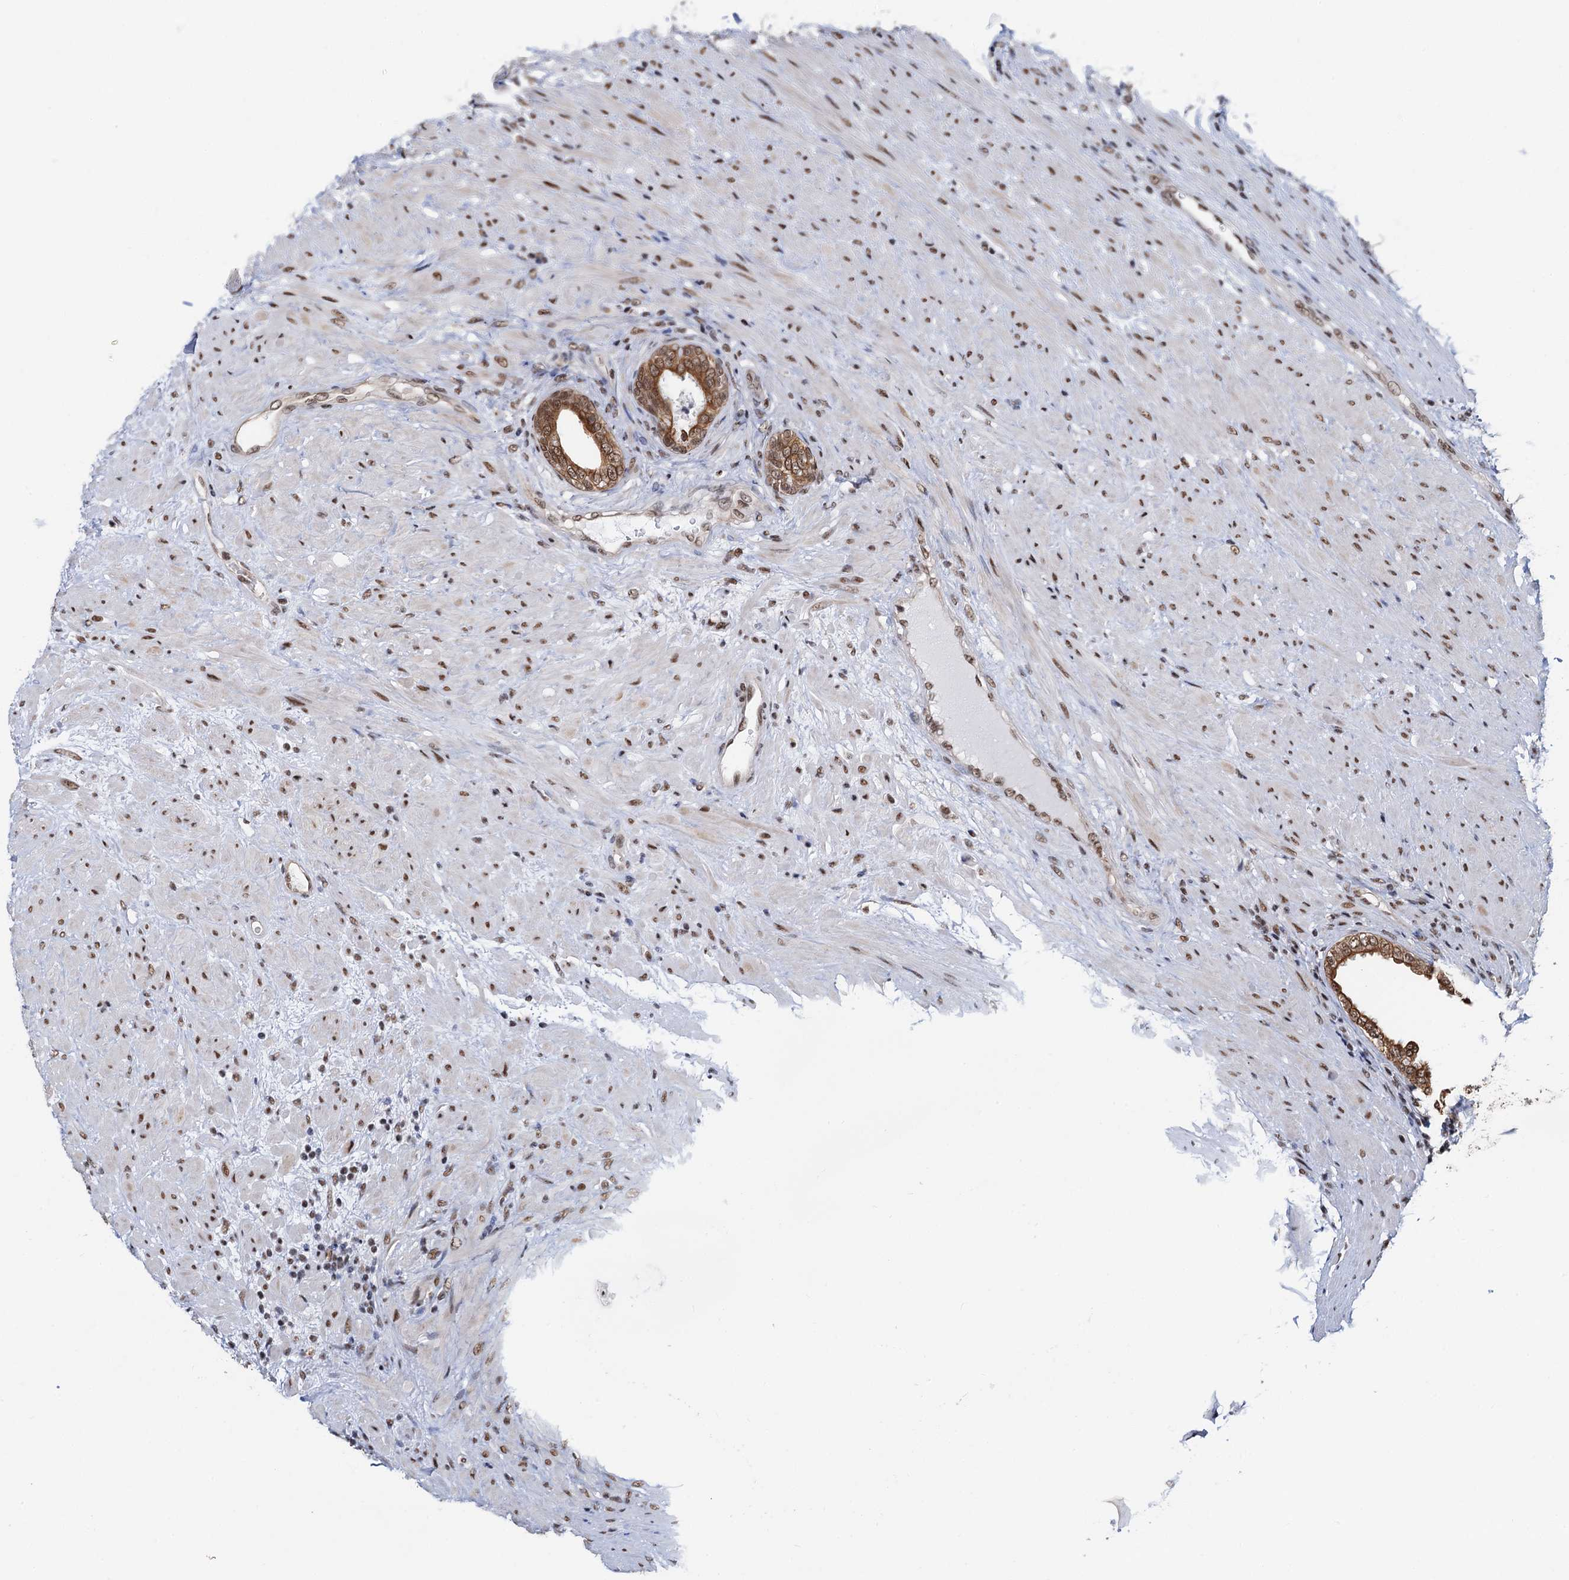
{"staining": {"intensity": "strong", "quantity": ">75%", "location": "cytoplasmic/membranous,nuclear"}, "tissue": "prostate", "cell_type": "Glandular cells", "image_type": "normal", "snomed": [{"axis": "morphology", "description": "Normal tissue, NOS"}, {"axis": "topography", "description": "Prostate"}], "caption": "Brown immunohistochemical staining in normal prostate exhibits strong cytoplasmic/membranous,nuclear expression in about >75% of glandular cells.", "gene": "ZNF609", "patient": {"sex": "male", "age": 76}}